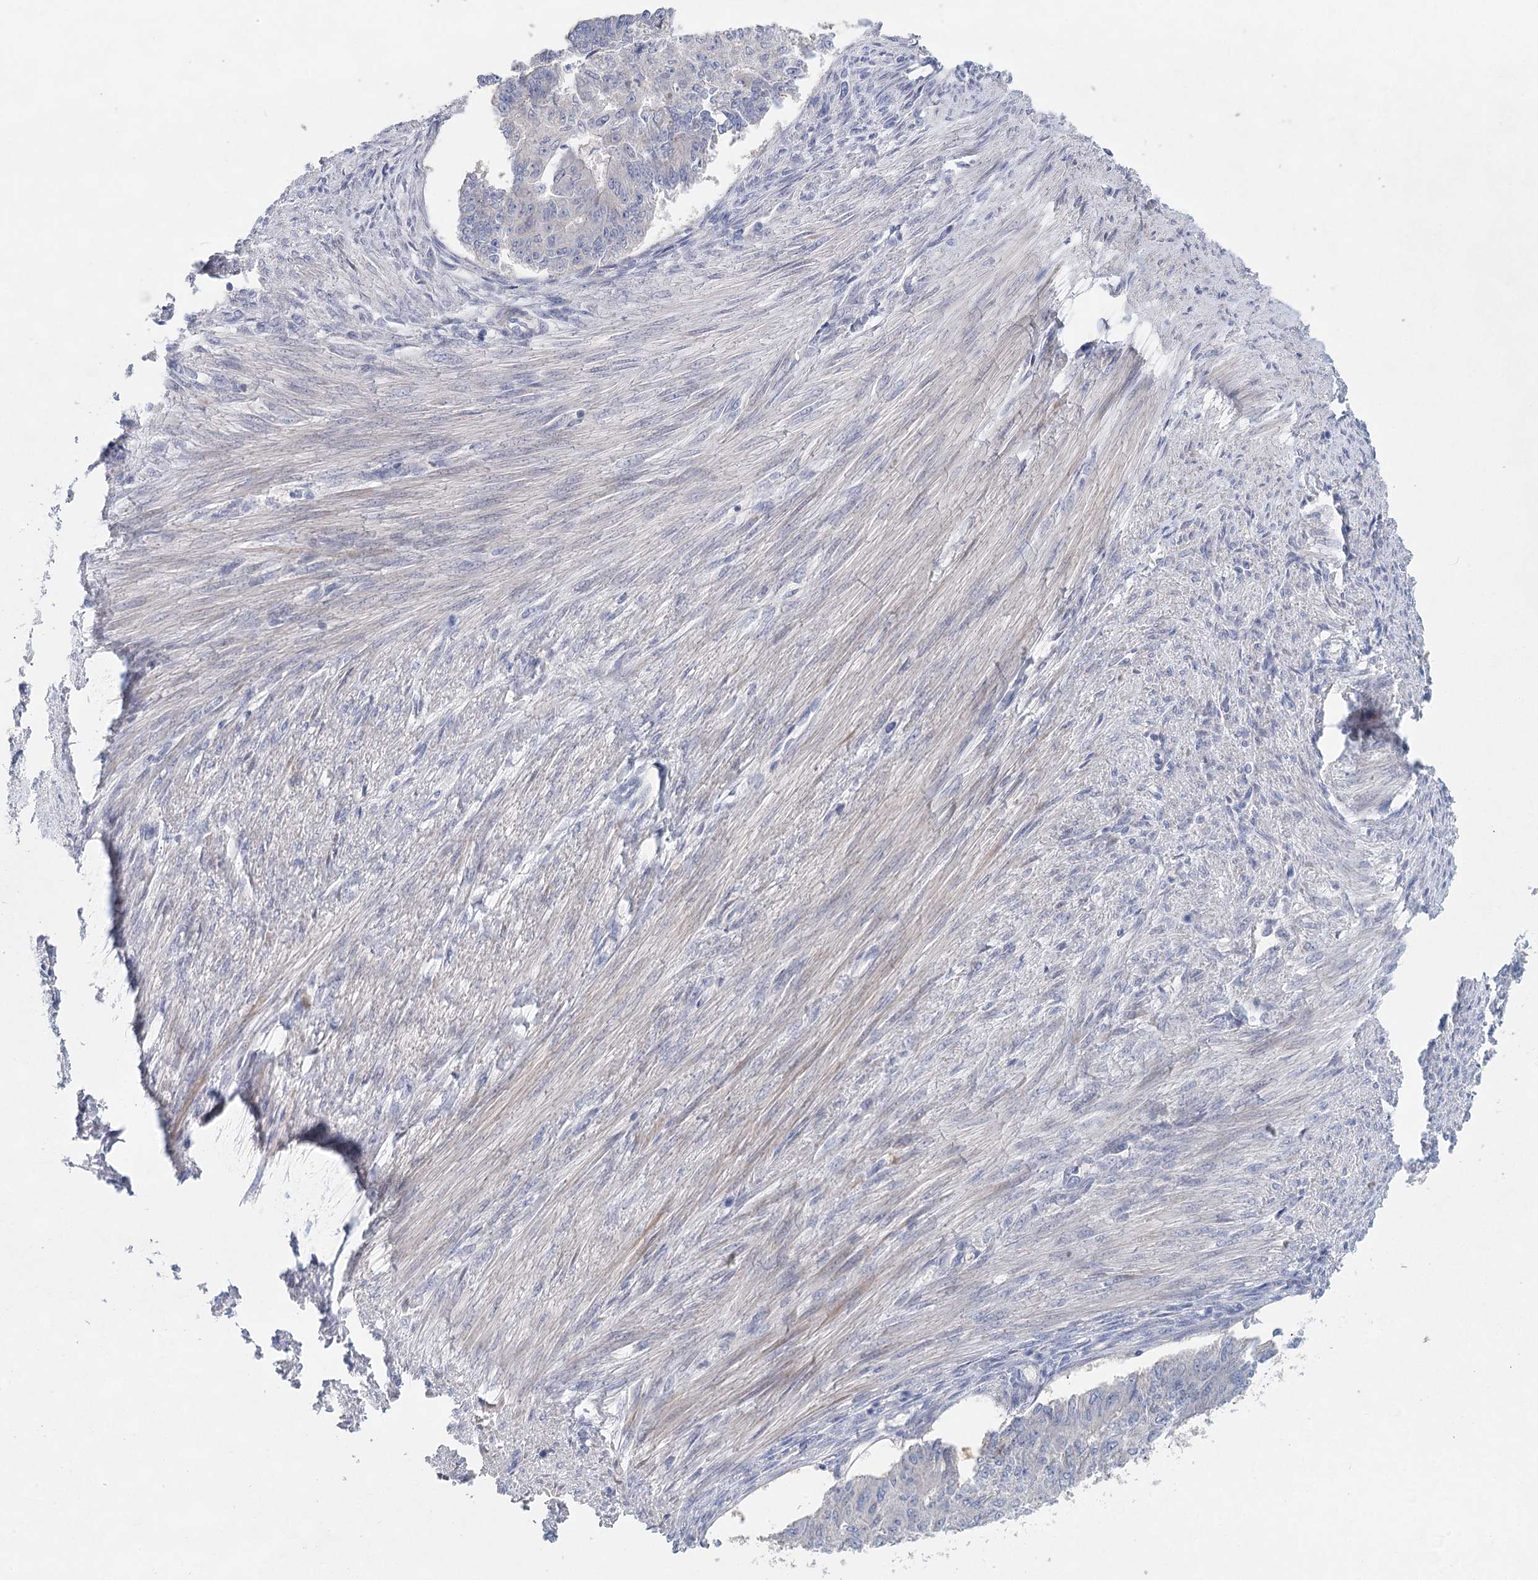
{"staining": {"intensity": "negative", "quantity": "none", "location": "none"}, "tissue": "endometrial cancer", "cell_type": "Tumor cells", "image_type": "cancer", "snomed": [{"axis": "morphology", "description": "Adenocarcinoma, NOS"}, {"axis": "topography", "description": "Endometrium"}], "caption": "Immunohistochemistry (IHC) of human adenocarcinoma (endometrial) reveals no staining in tumor cells. Nuclei are stained in blue.", "gene": "MYL6B", "patient": {"sex": "female", "age": 32}}